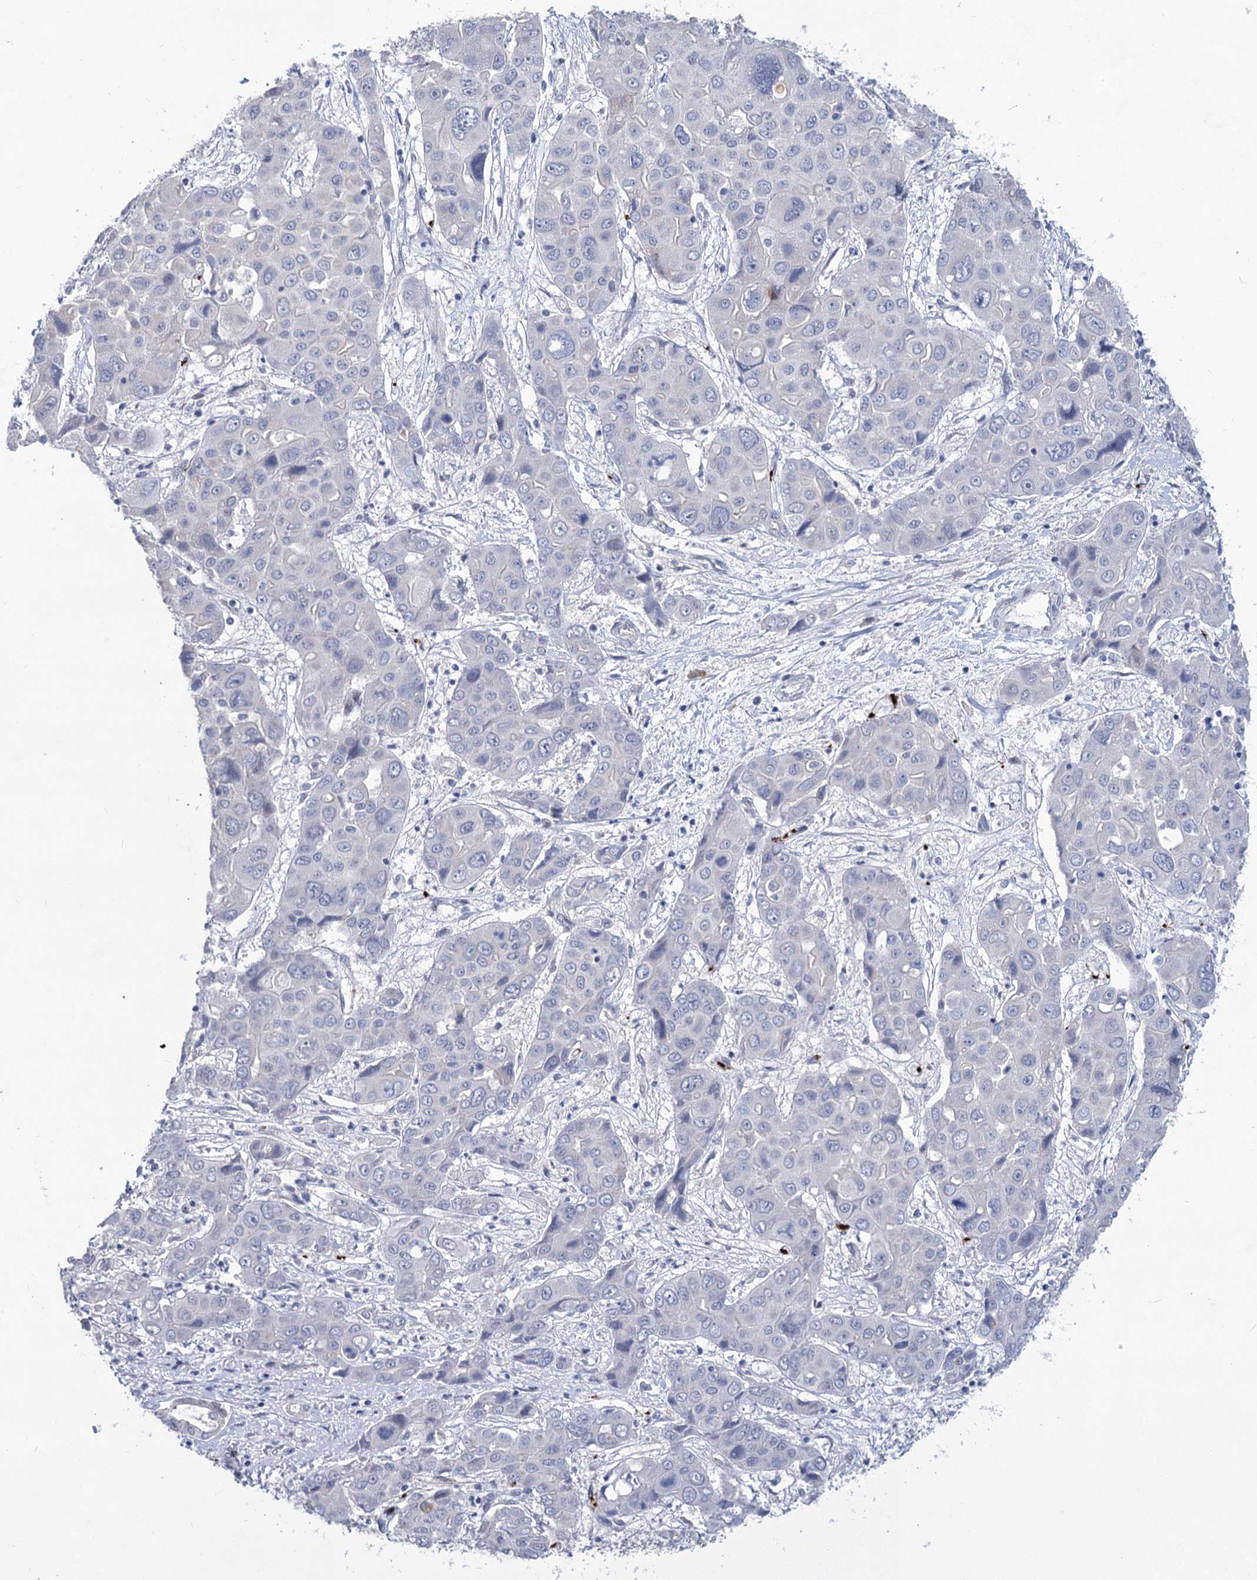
{"staining": {"intensity": "negative", "quantity": "none", "location": "none"}, "tissue": "liver cancer", "cell_type": "Tumor cells", "image_type": "cancer", "snomed": [{"axis": "morphology", "description": "Cholangiocarcinoma"}, {"axis": "topography", "description": "Liver"}], "caption": "IHC histopathology image of neoplastic tissue: human liver cancer stained with DAB (3,3'-diaminobenzidine) shows no significant protein positivity in tumor cells. (Immunohistochemistry, brightfield microscopy, high magnification).", "gene": "MON2", "patient": {"sex": "male", "age": 67}}